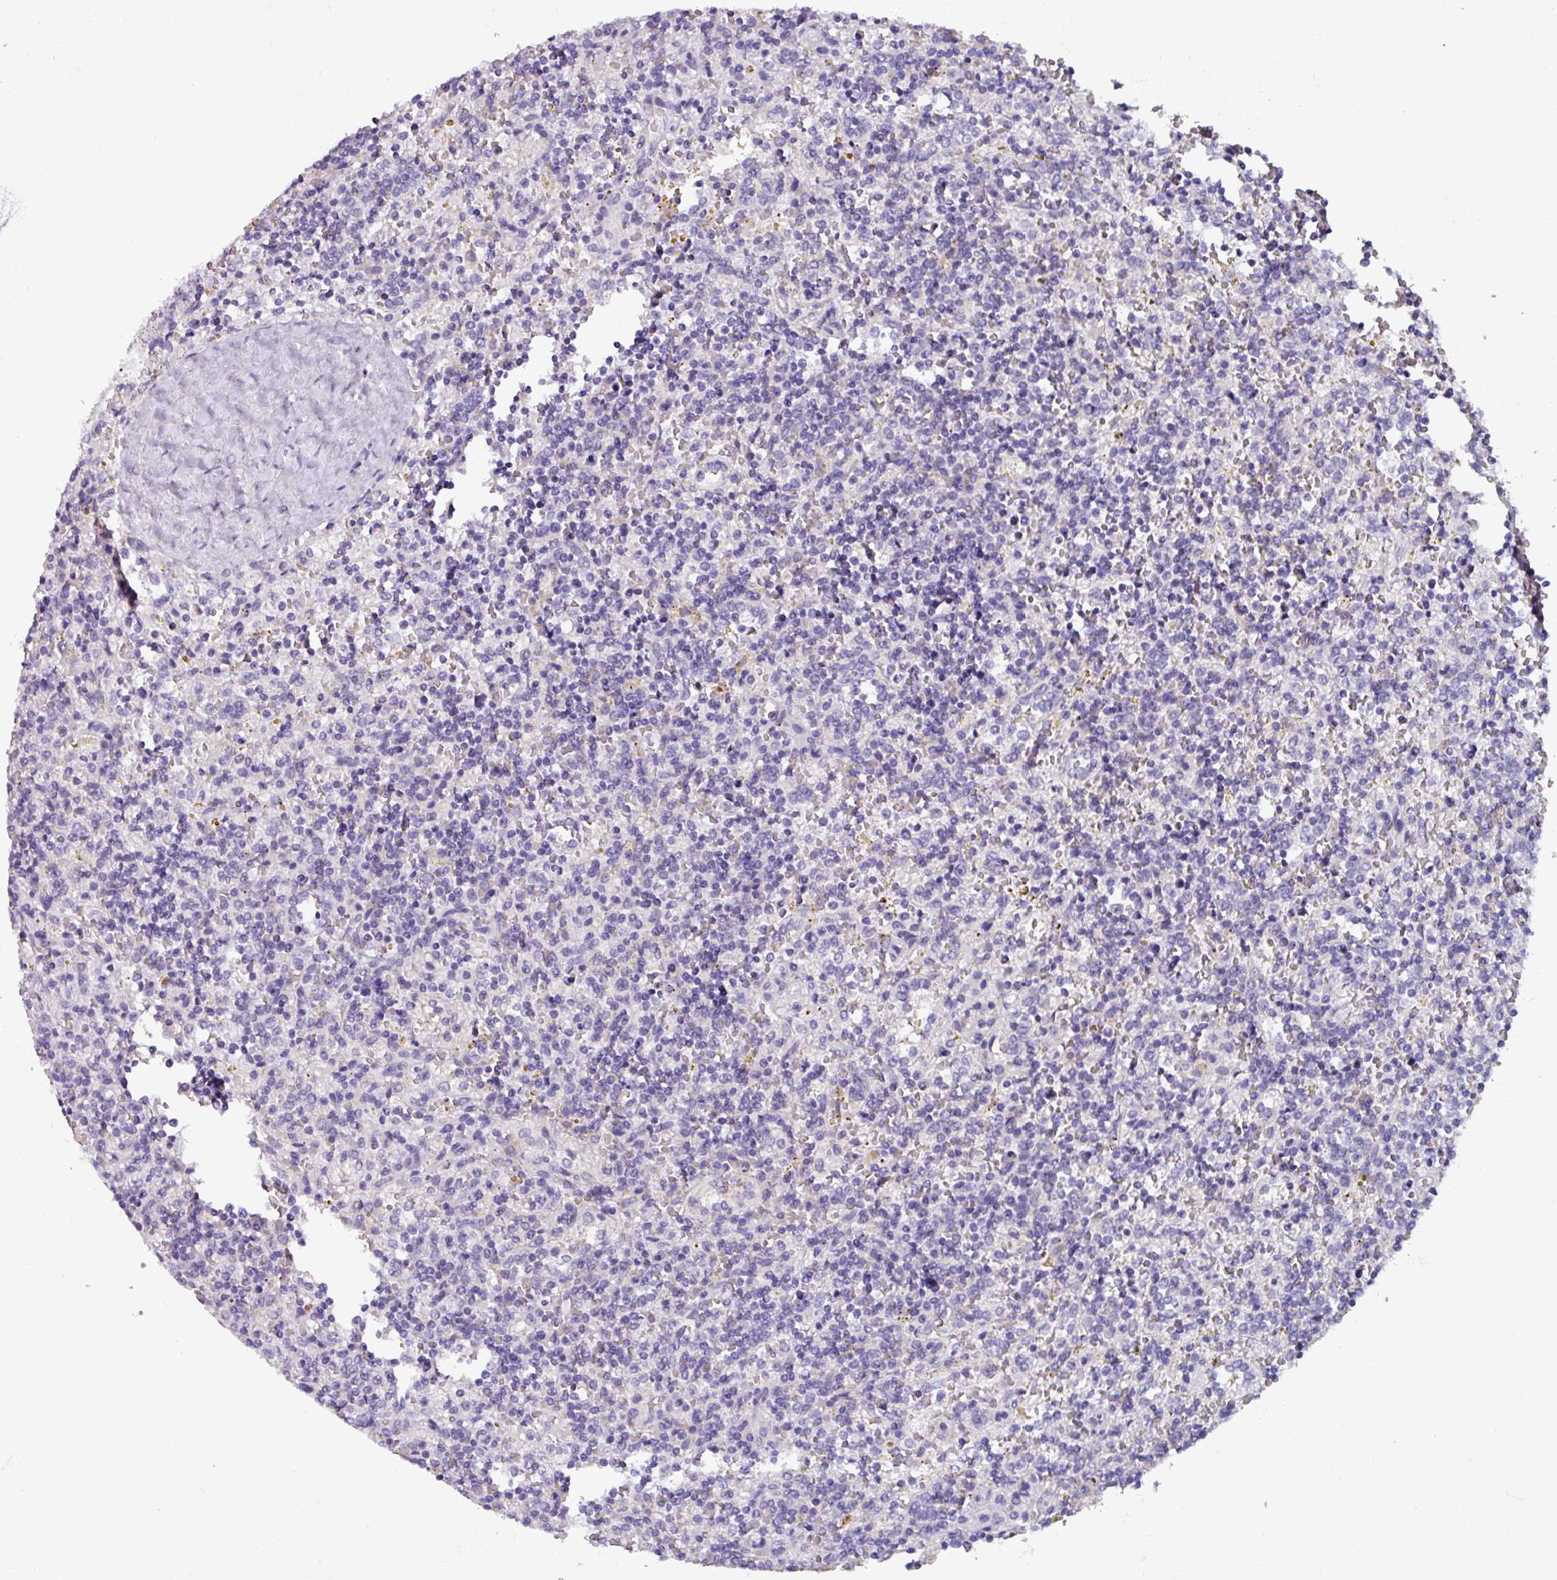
{"staining": {"intensity": "negative", "quantity": "none", "location": "none"}, "tissue": "lymphoma", "cell_type": "Tumor cells", "image_type": "cancer", "snomed": [{"axis": "morphology", "description": "Malignant lymphoma, non-Hodgkin's type, Low grade"}, {"axis": "topography", "description": "Spleen"}], "caption": "A high-resolution micrograph shows immunohistochemistry (IHC) staining of lymphoma, which shows no significant positivity in tumor cells.", "gene": "SMIM11", "patient": {"sex": "male", "age": 67}}